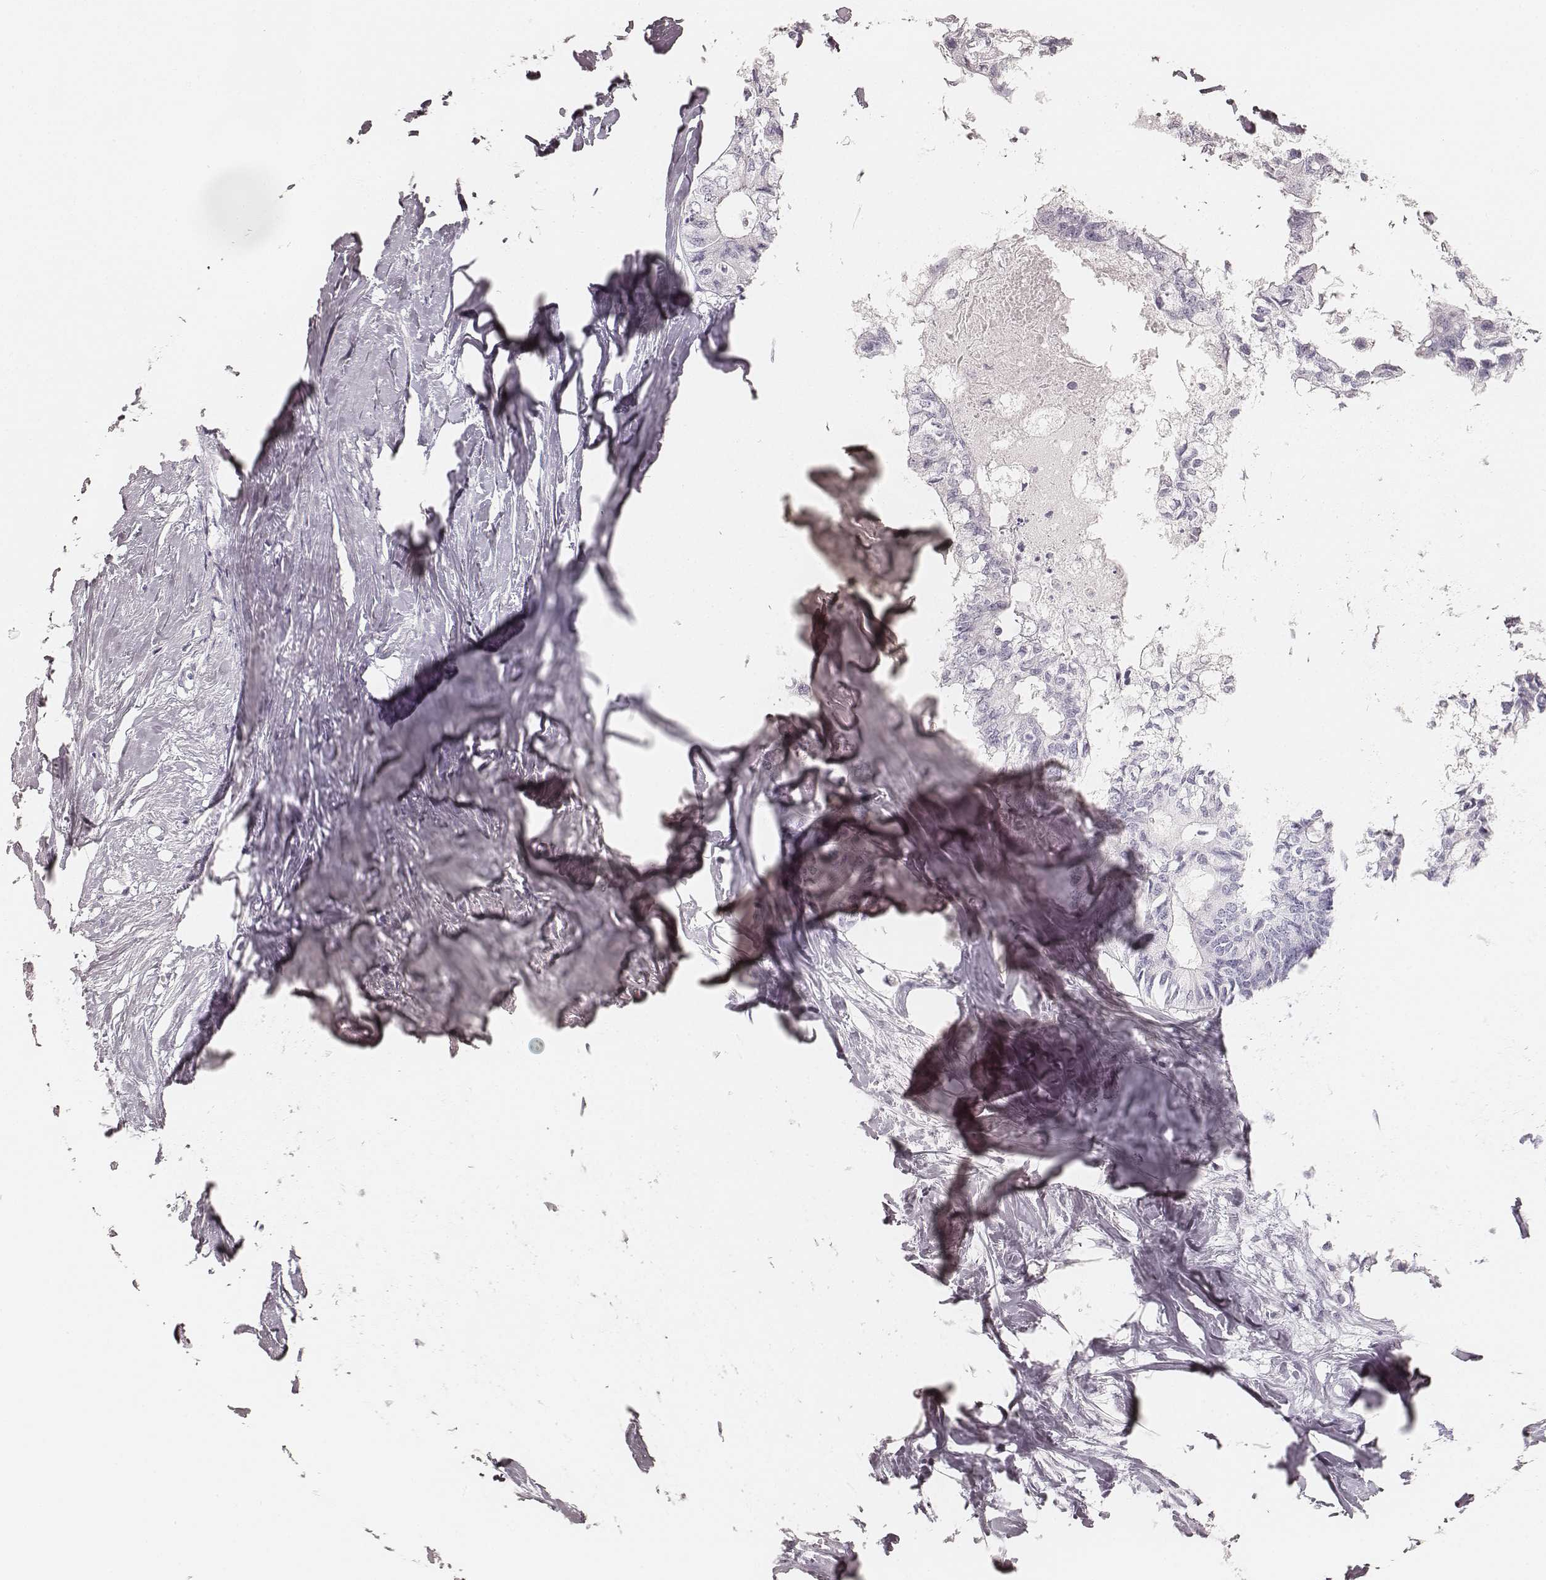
{"staining": {"intensity": "negative", "quantity": "none", "location": "none"}, "tissue": "colorectal cancer", "cell_type": "Tumor cells", "image_type": "cancer", "snomed": [{"axis": "morphology", "description": "Adenocarcinoma, NOS"}, {"axis": "topography", "description": "Colon"}, {"axis": "topography", "description": "Rectum"}], "caption": "Immunohistochemistry of colorectal adenocarcinoma shows no staining in tumor cells.", "gene": "HNF4G", "patient": {"sex": "male", "age": 57}}